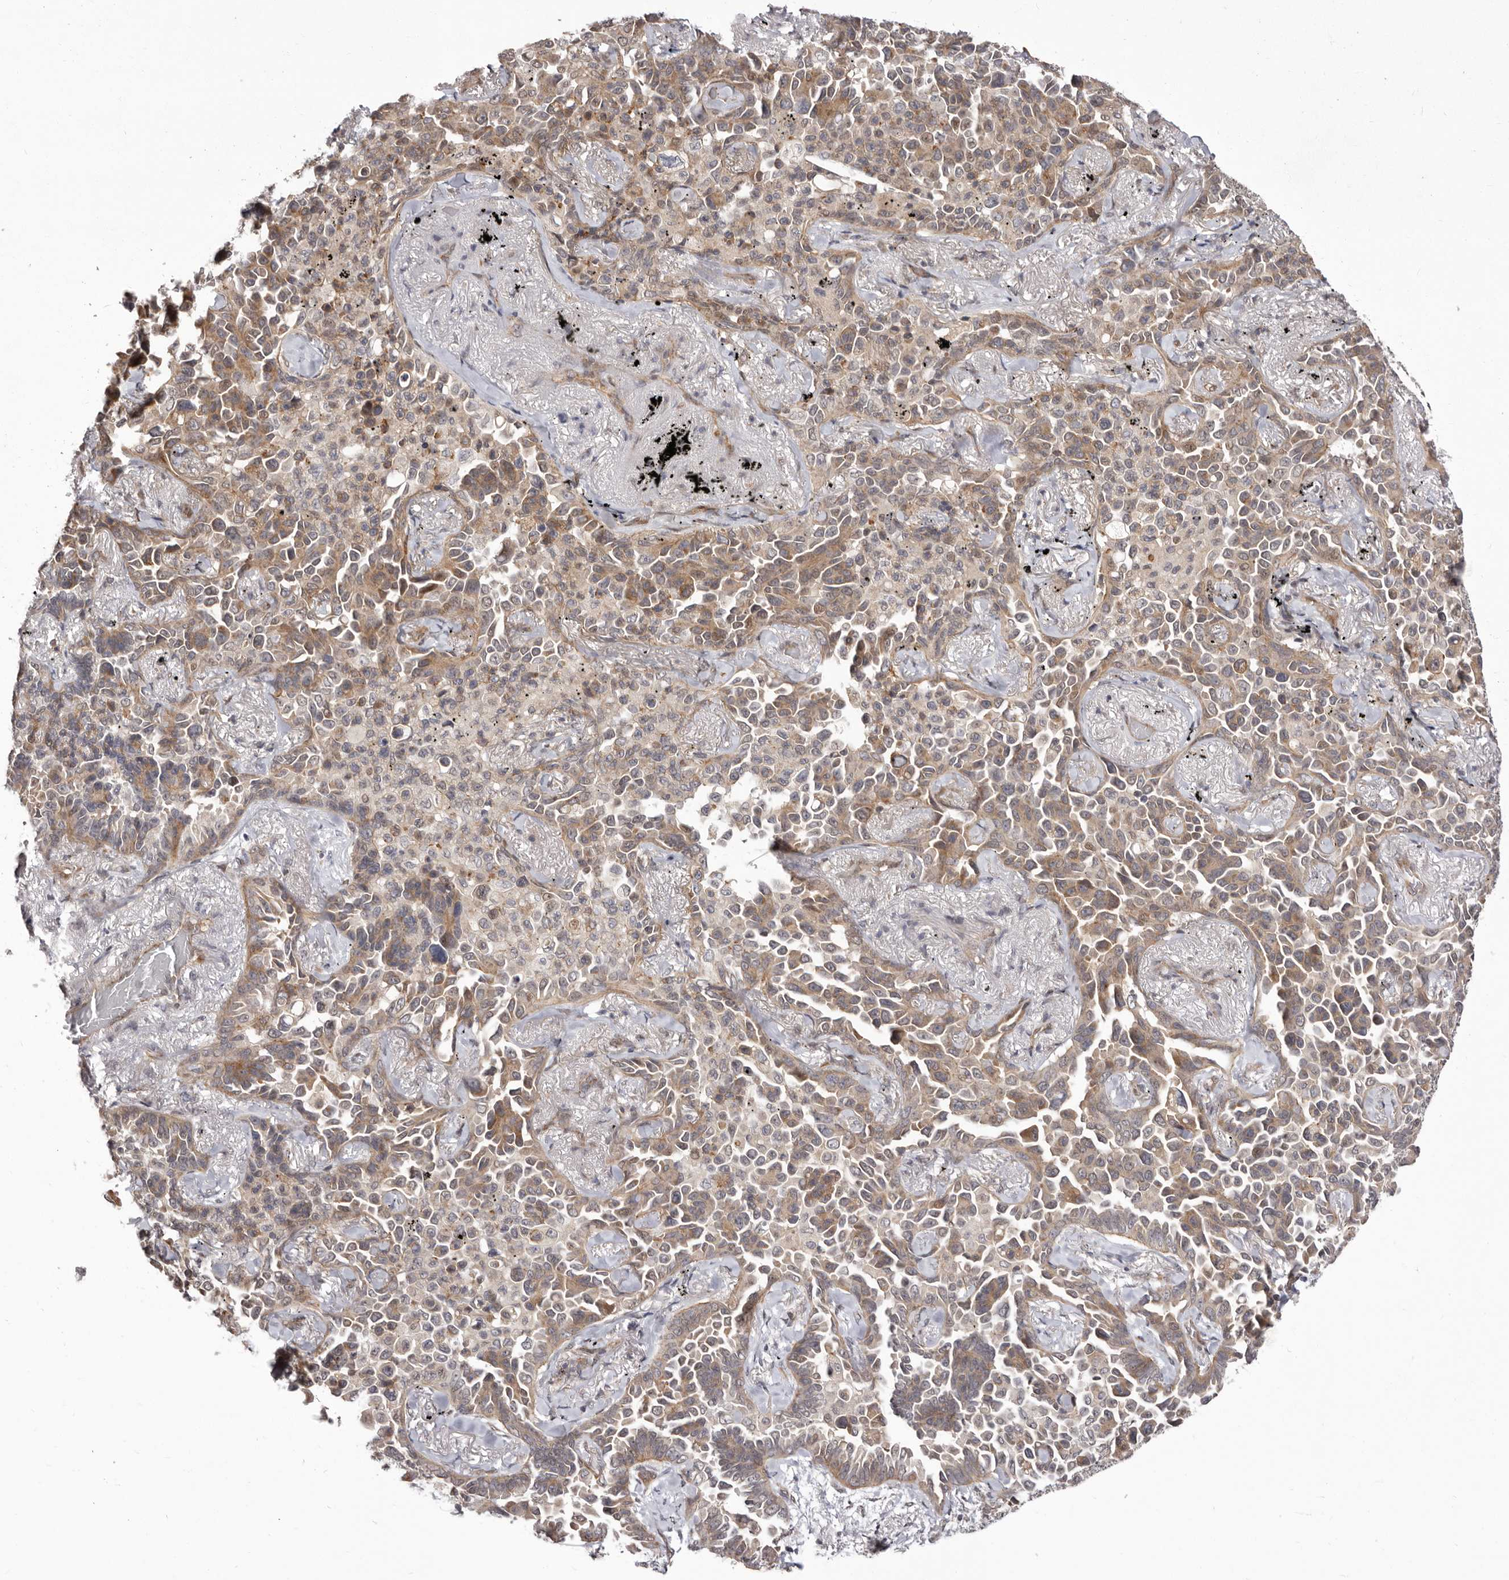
{"staining": {"intensity": "weak", "quantity": ">75%", "location": "cytoplasmic/membranous"}, "tissue": "lung cancer", "cell_type": "Tumor cells", "image_type": "cancer", "snomed": [{"axis": "morphology", "description": "Adenocarcinoma, NOS"}, {"axis": "topography", "description": "Lung"}], "caption": "Lung cancer (adenocarcinoma) was stained to show a protein in brown. There is low levels of weak cytoplasmic/membranous expression in about >75% of tumor cells. (brown staining indicates protein expression, while blue staining denotes nuclei).", "gene": "GLRX3", "patient": {"sex": "female", "age": 67}}